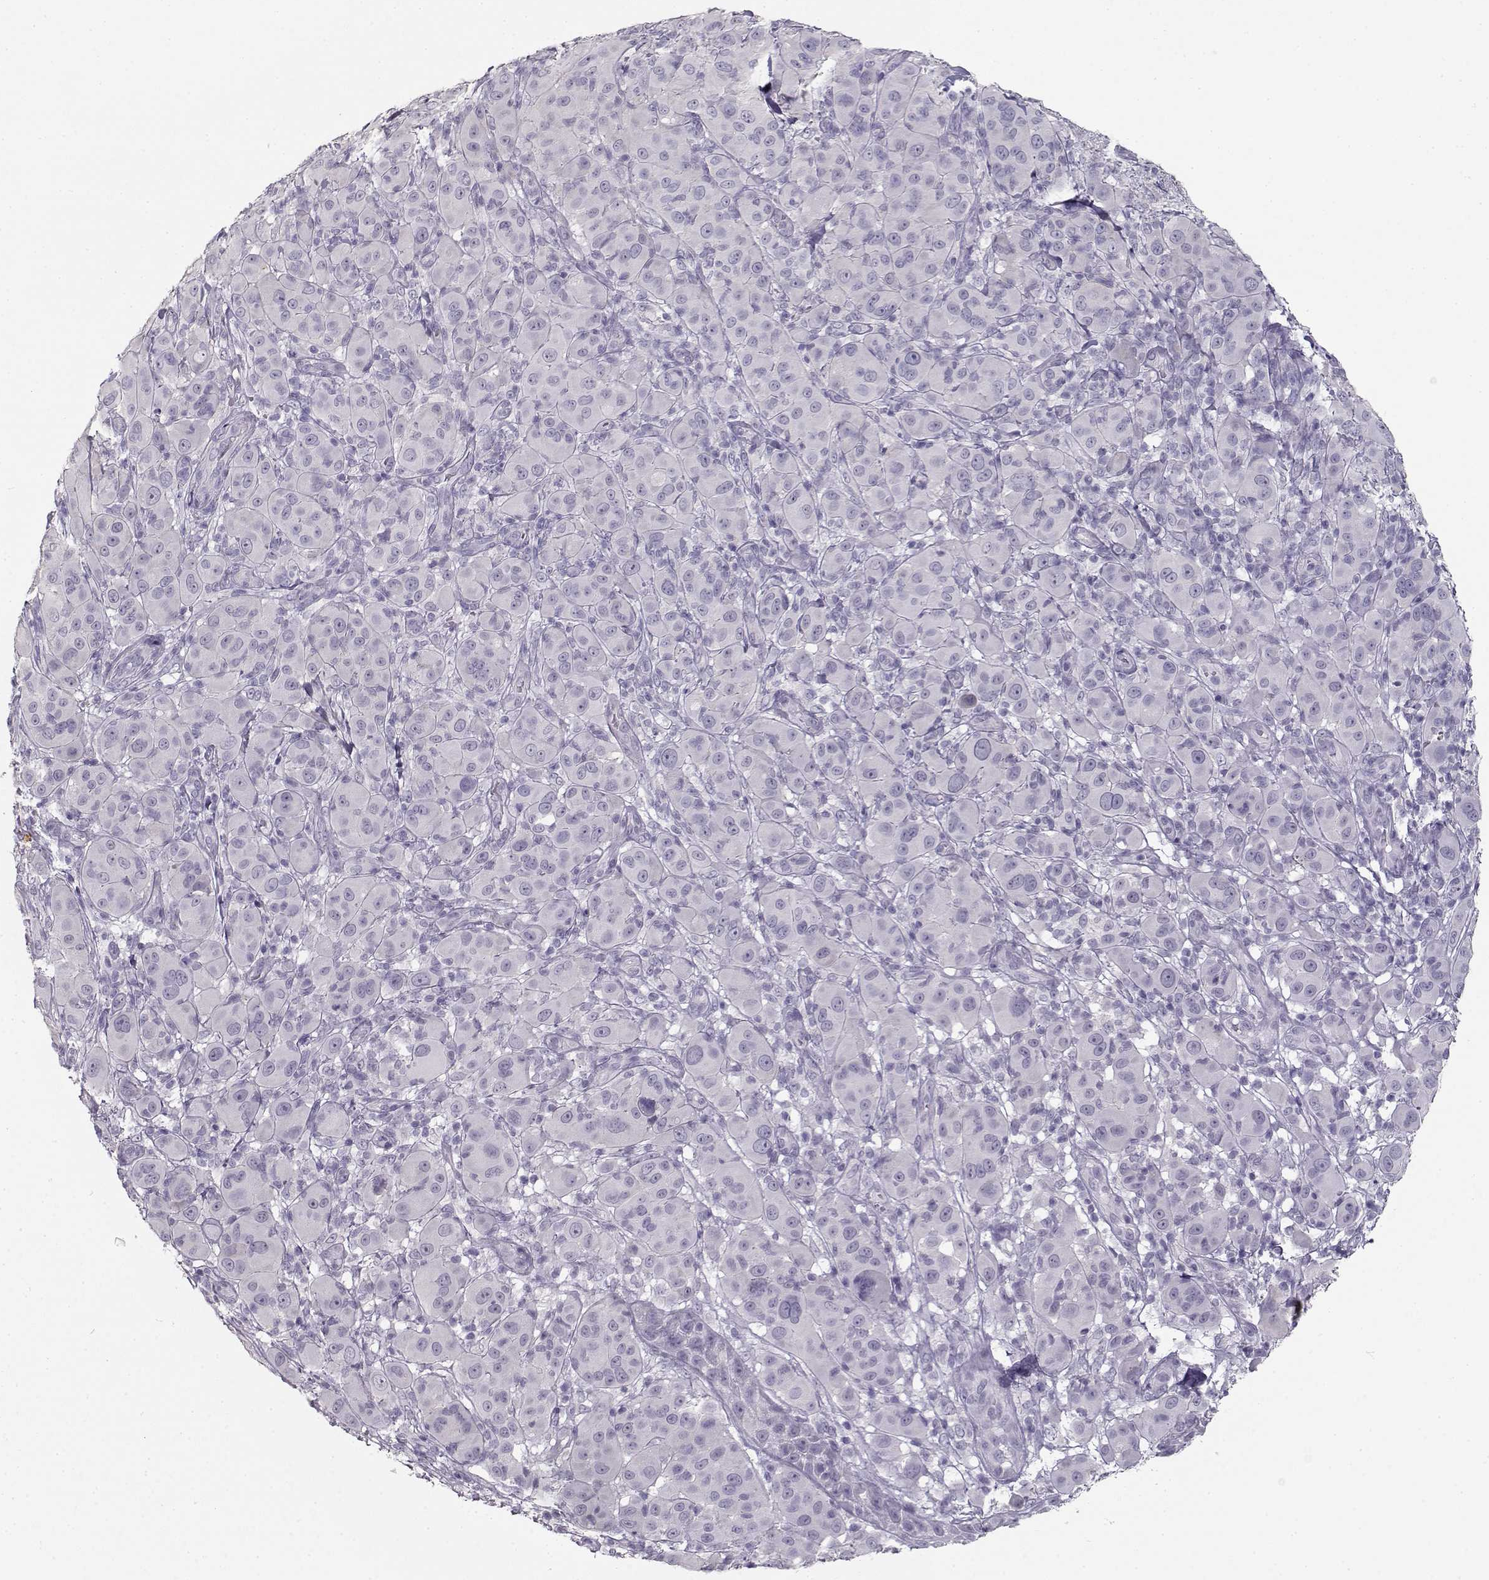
{"staining": {"intensity": "negative", "quantity": "none", "location": "none"}, "tissue": "melanoma", "cell_type": "Tumor cells", "image_type": "cancer", "snomed": [{"axis": "morphology", "description": "Malignant melanoma, NOS"}, {"axis": "topography", "description": "Skin"}], "caption": "Protein analysis of malignant melanoma reveals no significant expression in tumor cells.", "gene": "NUTM1", "patient": {"sex": "female", "age": 87}}